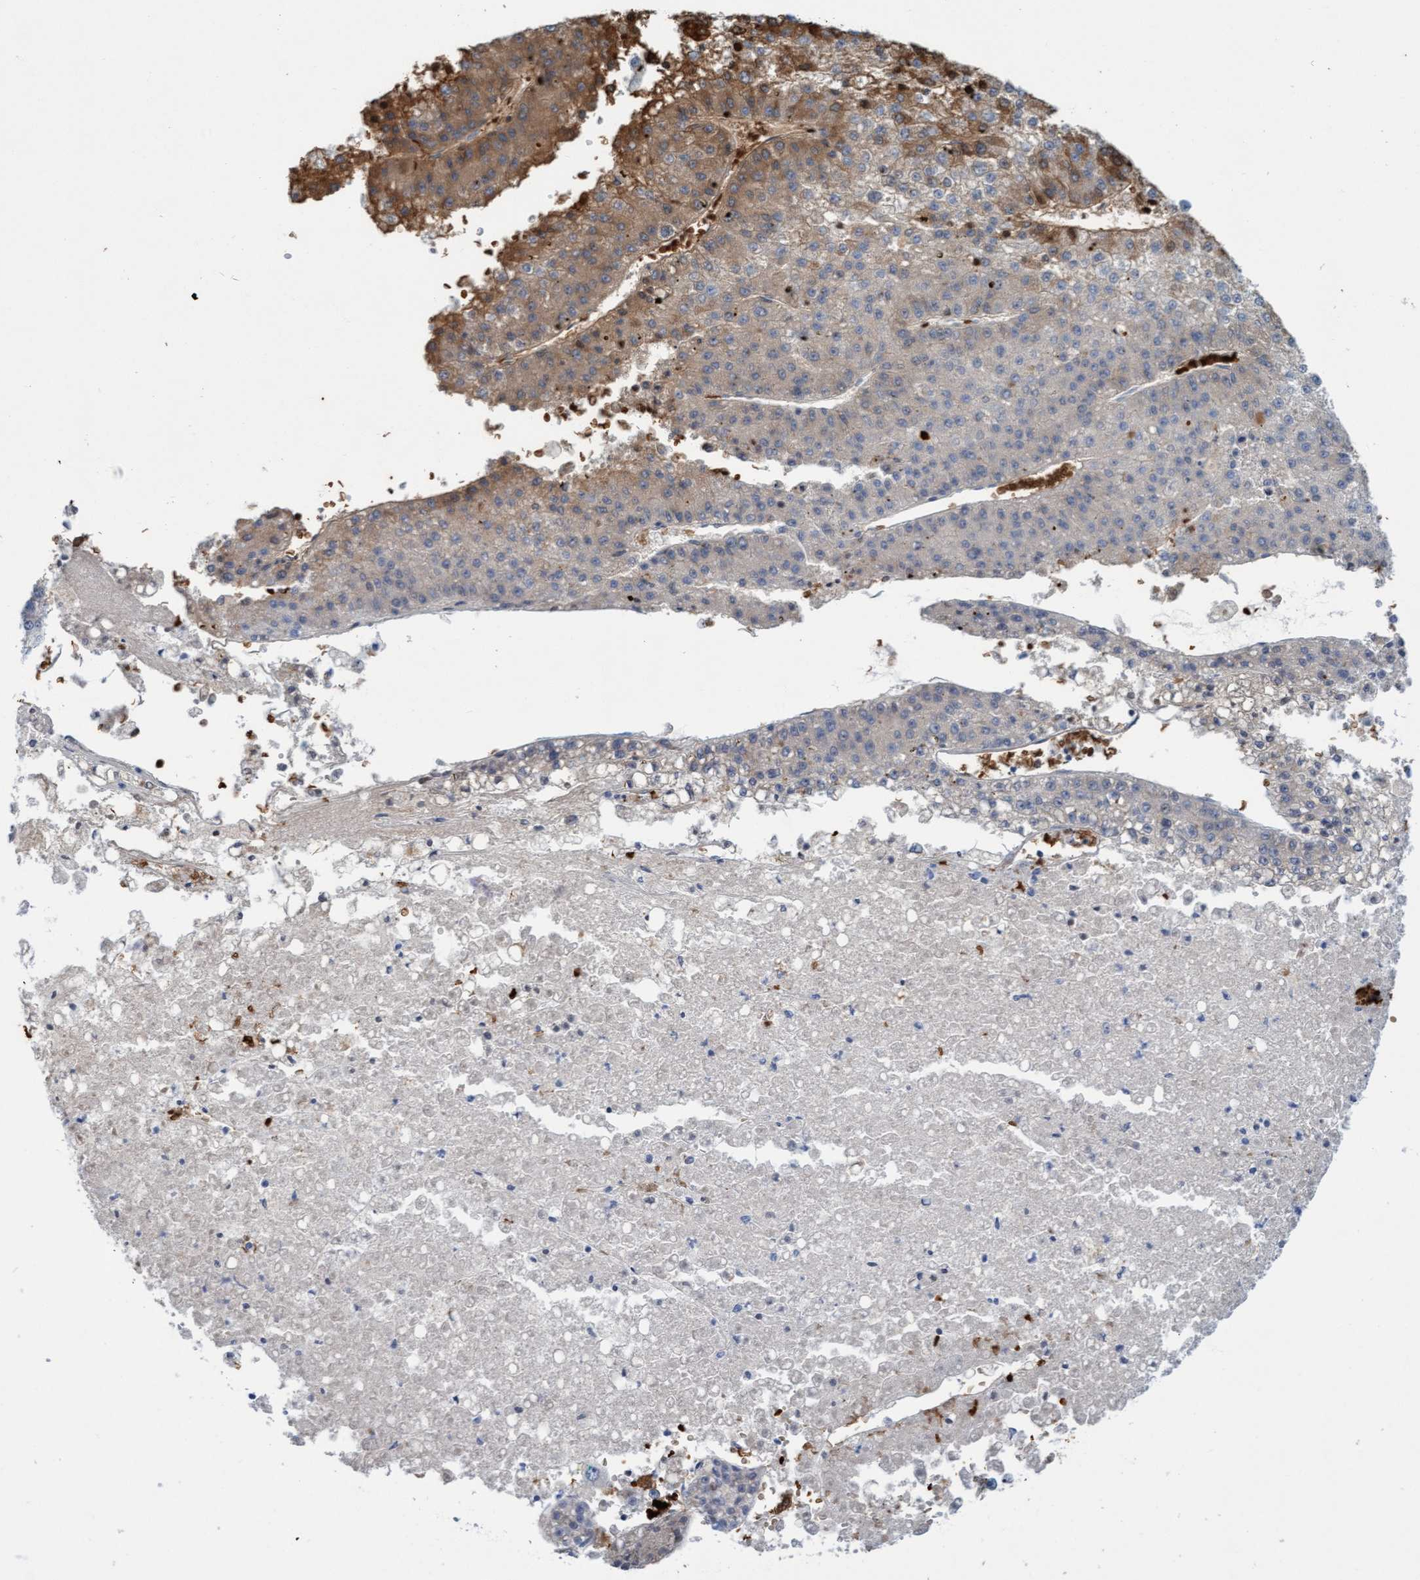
{"staining": {"intensity": "moderate", "quantity": "<25%", "location": "cytoplasmic/membranous"}, "tissue": "liver cancer", "cell_type": "Tumor cells", "image_type": "cancer", "snomed": [{"axis": "morphology", "description": "Carcinoma, Hepatocellular, NOS"}, {"axis": "topography", "description": "Liver"}], "caption": "Moderate cytoplasmic/membranous positivity is seen in approximately <25% of tumor cells in hepatocellular carcinoma (liver). The staining was performed using DAB (3,3'-diaminobenzidine), with brown indicating positive protein expression. Nuclei are stained blue with hematoxylin.", "gene": "P2RX5", "patient": {"sex": "female", "age": 73}}